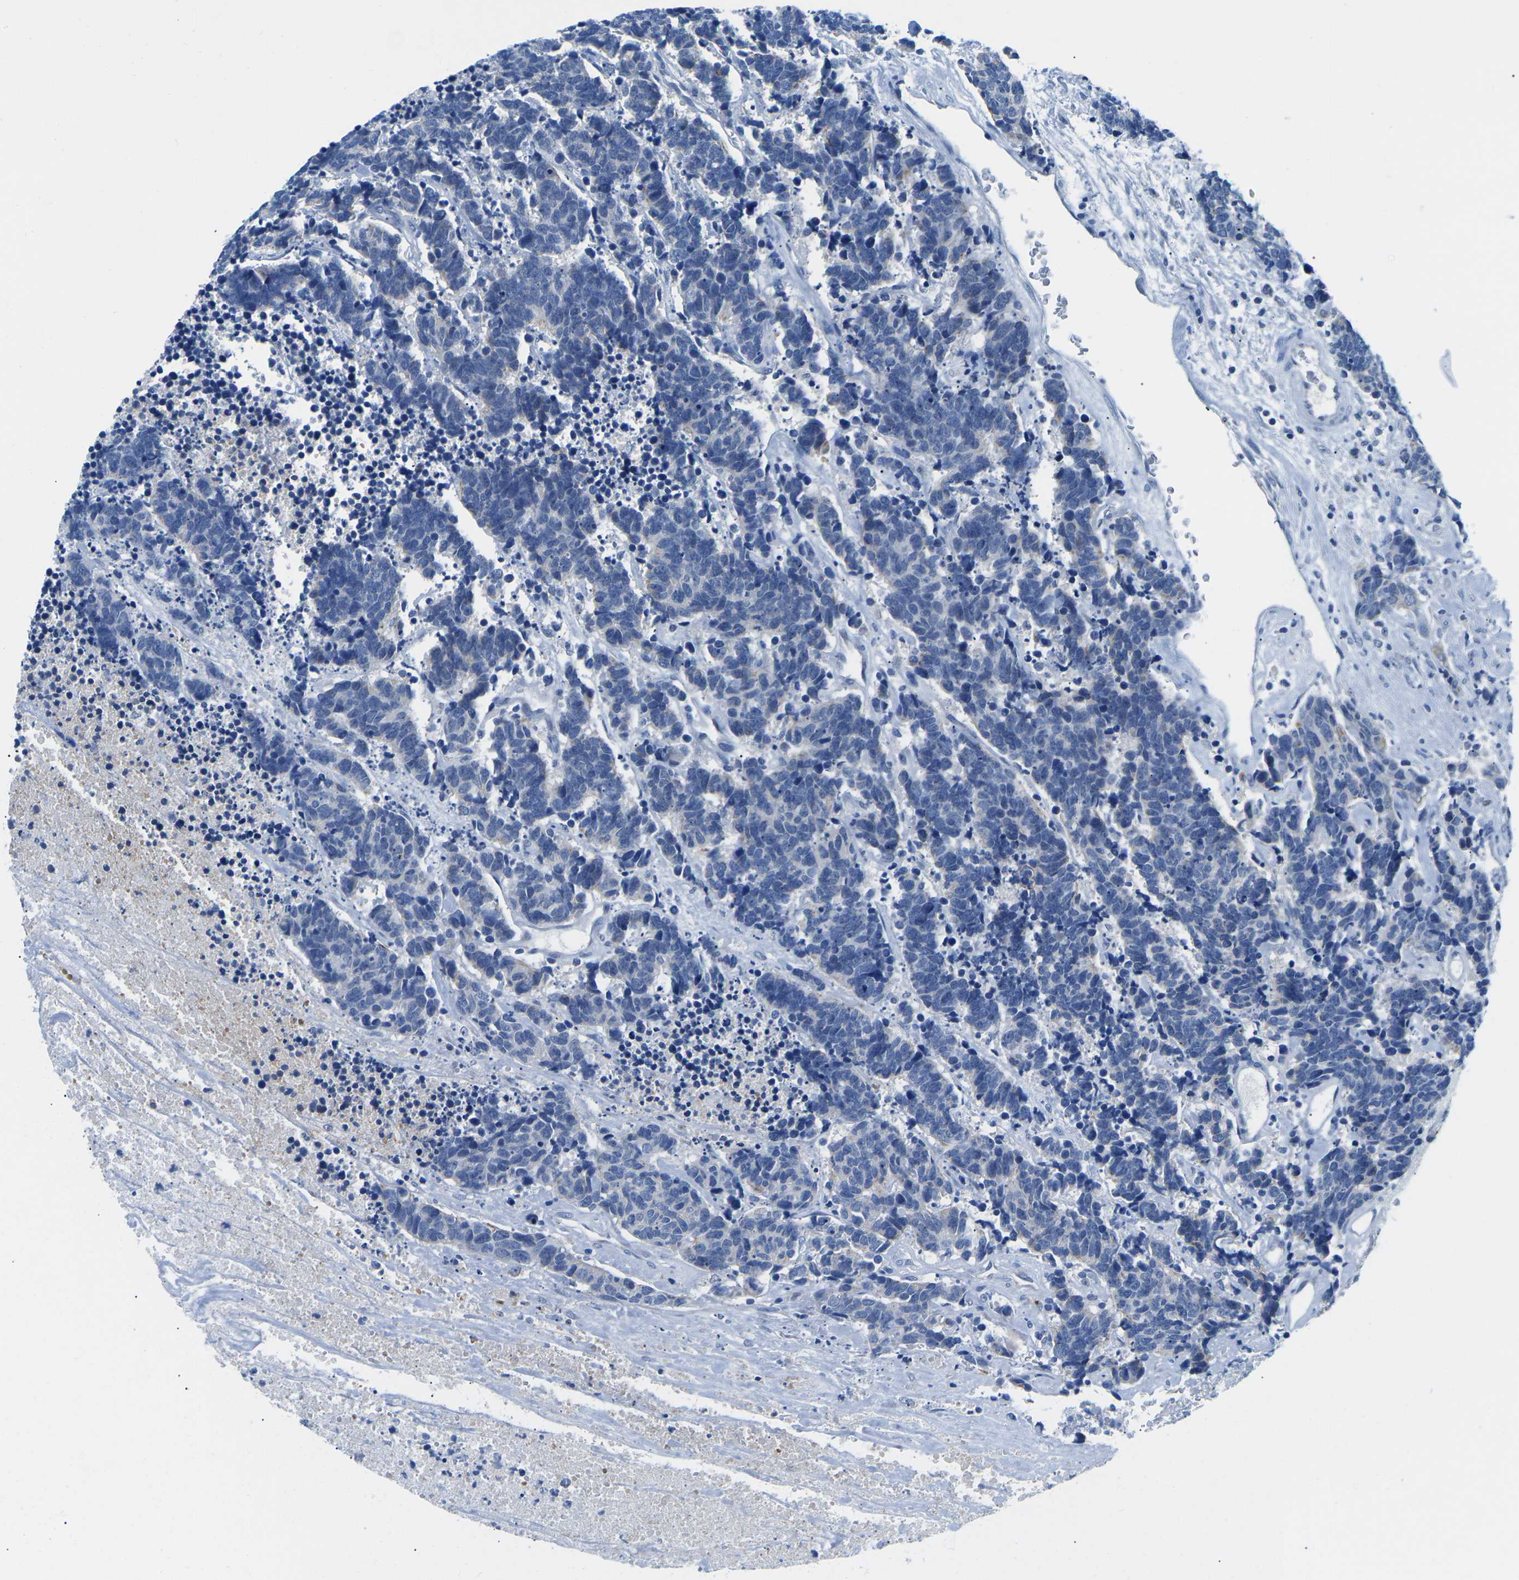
{"staining": {"intensity": "negative", "quantity": "none", "location": "none"}, "tissue": "carcinoid", "cell_type": "Tumor cells", "image_type": "cancer", "snomed": [{"axis": "morphology", "description": "Carcinoma, NOS"}, {"axis": "morphology", "description": "Carcinoid, malignant, NOS"}, {"axis": "topography", "description": "Urinary bladder"}], "caption": "Image shows no significant protein positivity in tumor cells of carcinoid. (IHC, brightfield microscopy, high magnification).", "gene": "TM6SF1", "patient": {"sex": "male", "age": 57}}